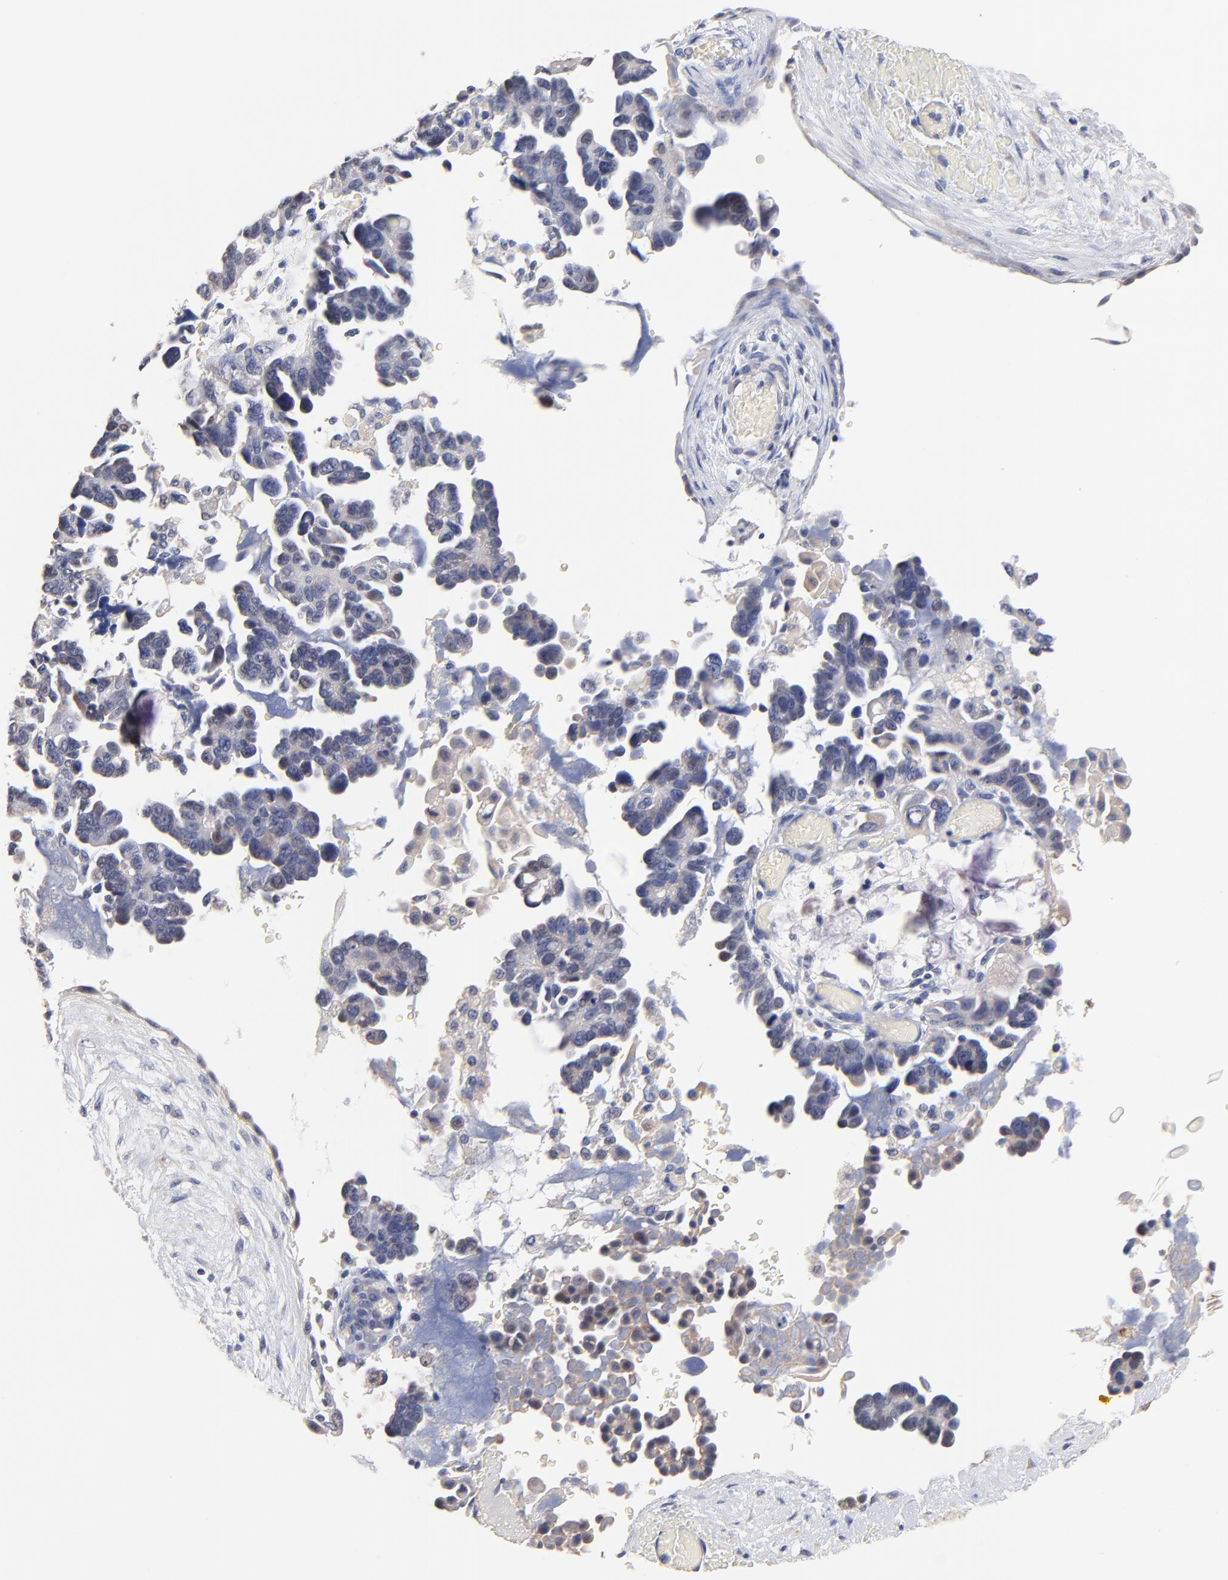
{"staining": {"intensity": "weak", "quantity": "25%-75%", "location": "cytoplasmic/membranous"}, "tissue": "ovarian cancer", "cell_type": "Tumor cells", "image_type": "cancer", "snomed": [{"axis": "morphology", "description": "Cystadenocarcinoma, serous, NOS"}, {"axis": "topography", "description": "Ovary"}], "caption": "Immunohistochemistry (IHC) histopathology image of serous cystadenocarcinoma (ovarian) stained for a protein (brown), which displays low levels of weak cytoplasmic/membranous expression in approximately 25%-75% of tumor cells.", "gene": "TWNK", "patient": {"sex": "female", "age": 63}}